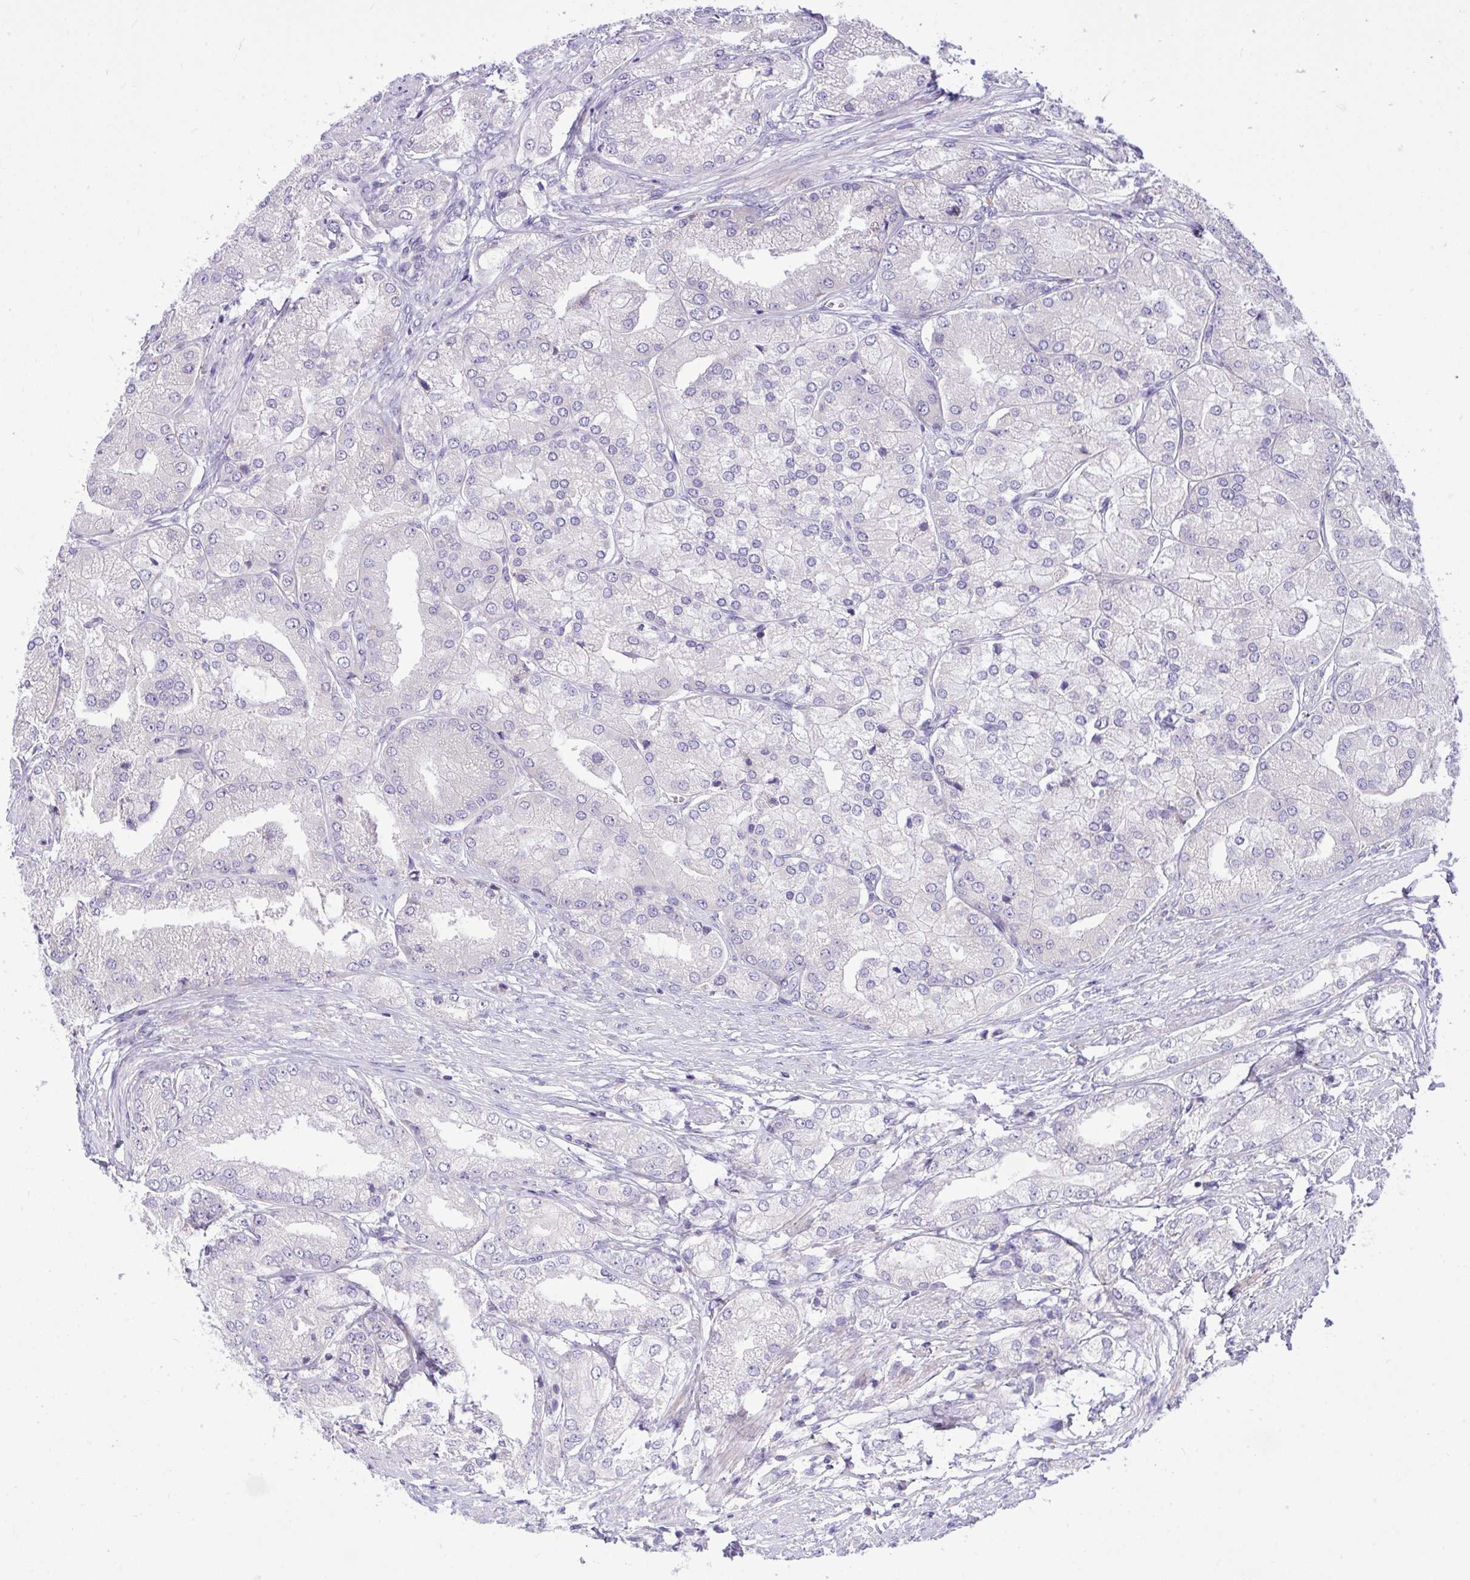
{"staining": {"intensity": "negative", "quantity": "none", "location": "none"}, "tissue": "prostate cancer", "cell_type": "Tumor cells", "image_type": "cancer", "snomed": [{"axis": "morphology", "description": "Adenocarcinoma, High grade"}, {"axis": "topography", "description": "Prostate"}], "caption": "DAB (3,3'-diaminobenzidine) immunohistochemical staining of prostate high-grade adenocarcinoma displays no significant positivity in tumor cells.", "gene": "WDR97", "patient": {"sex": "male", "age": 61}}